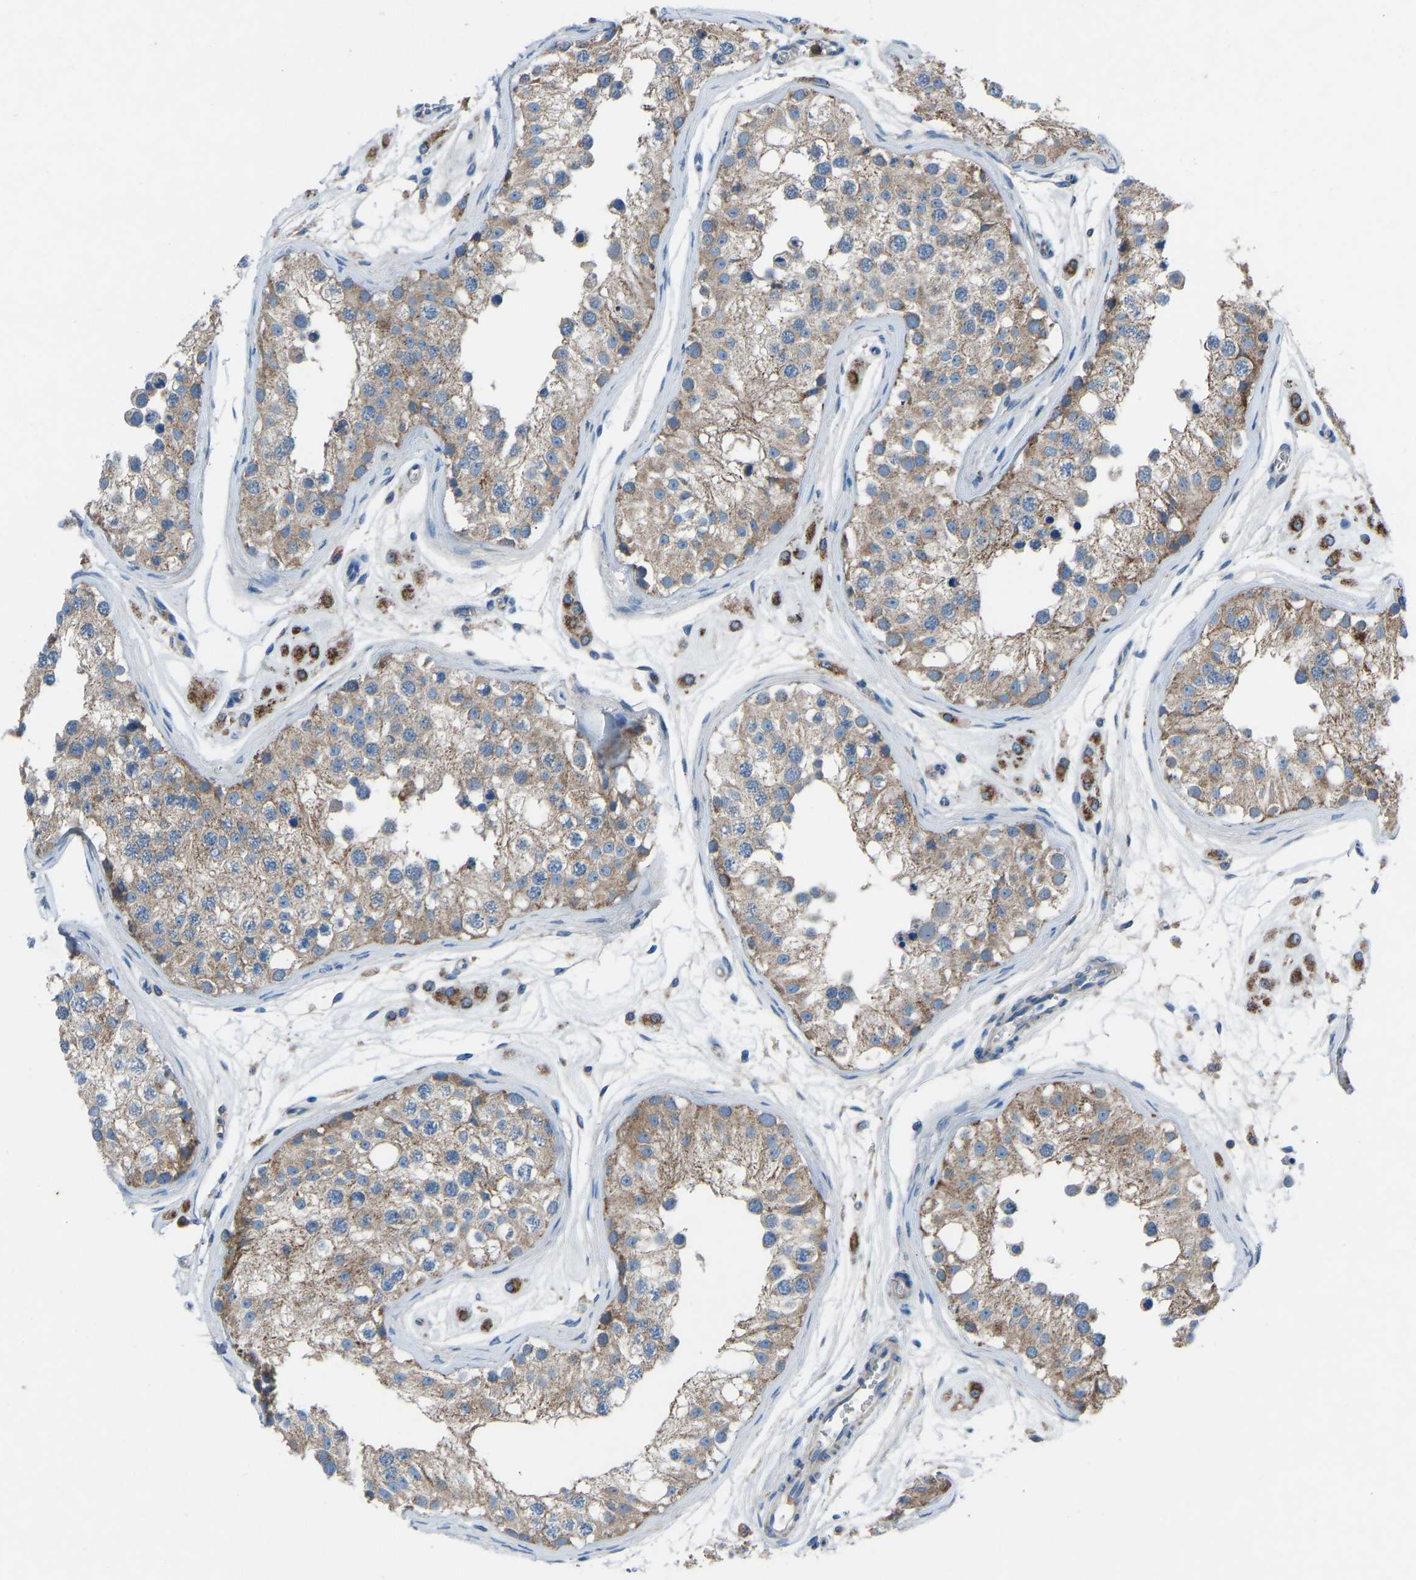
{"staining": {"intensity": "weak", "quantity": ">75%", "location": "cytoplasmic/membranous"}, "tissue": "testis", "cell_type": "Cells in seminiferous ducts", "image_type": "normal", "snomed": [{"axis": "morphology", "description": "Normal tissue, NOS"}, {"axis": "morphology", "description": "Adenocarcinoma, metastatic, NOS"}, {"axis": "topography", "description": "Testis"}], "caption": "Immunohistochemical staining of normal human testis exhibits weak cytoplasmic/membranous protein positivity in about >75% of cells in seminiferous ducts. (Brightfield microscopy of DAB IHC at high magnification).", "gene": "GRK6", "patient": {"sex": "male", "age": 26}}